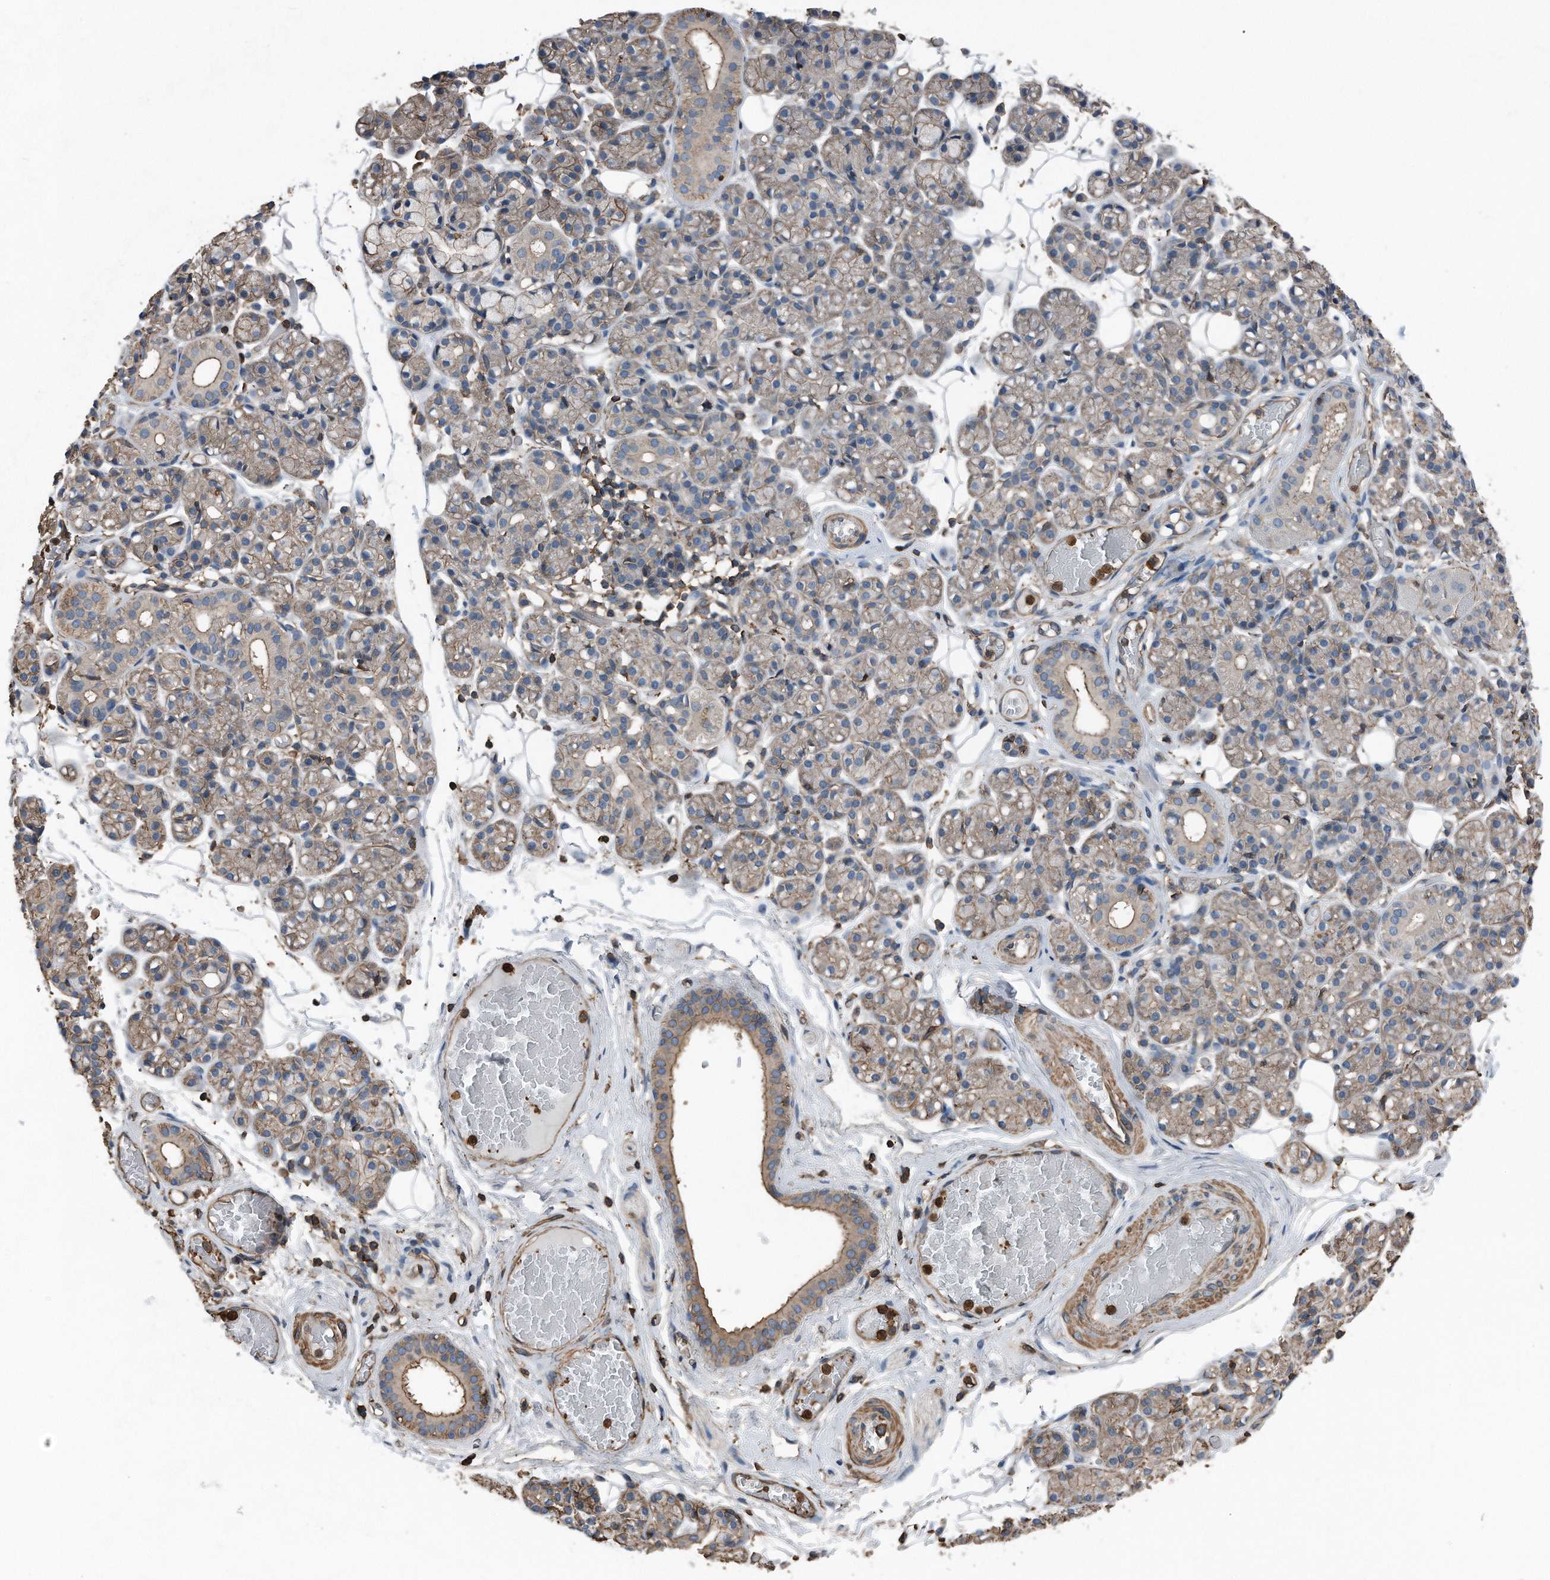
{"staining": {"intensity": "weak", "quantity": ">75%", "location": "cytoplasmic/membranous"}, "tissue": "salivary gland", "cell_type": "Glandular cells", "image_type": "normal", "snomed": [{"axis": "morphology", "description": "Normal tissue, NOS"}, {"axis": "topography", "description": "Salivary gland"}], "caption": "This image demonstrates unremarkable salivary gland stained with IHC to label a protein in brown. The cytoplasmic/membranous of glandular cells show weak positivity for the protein. Nuclei are counter-stained blue.", "gene": "RSPO3", "patient": {"sex": "male", "age": 63}}